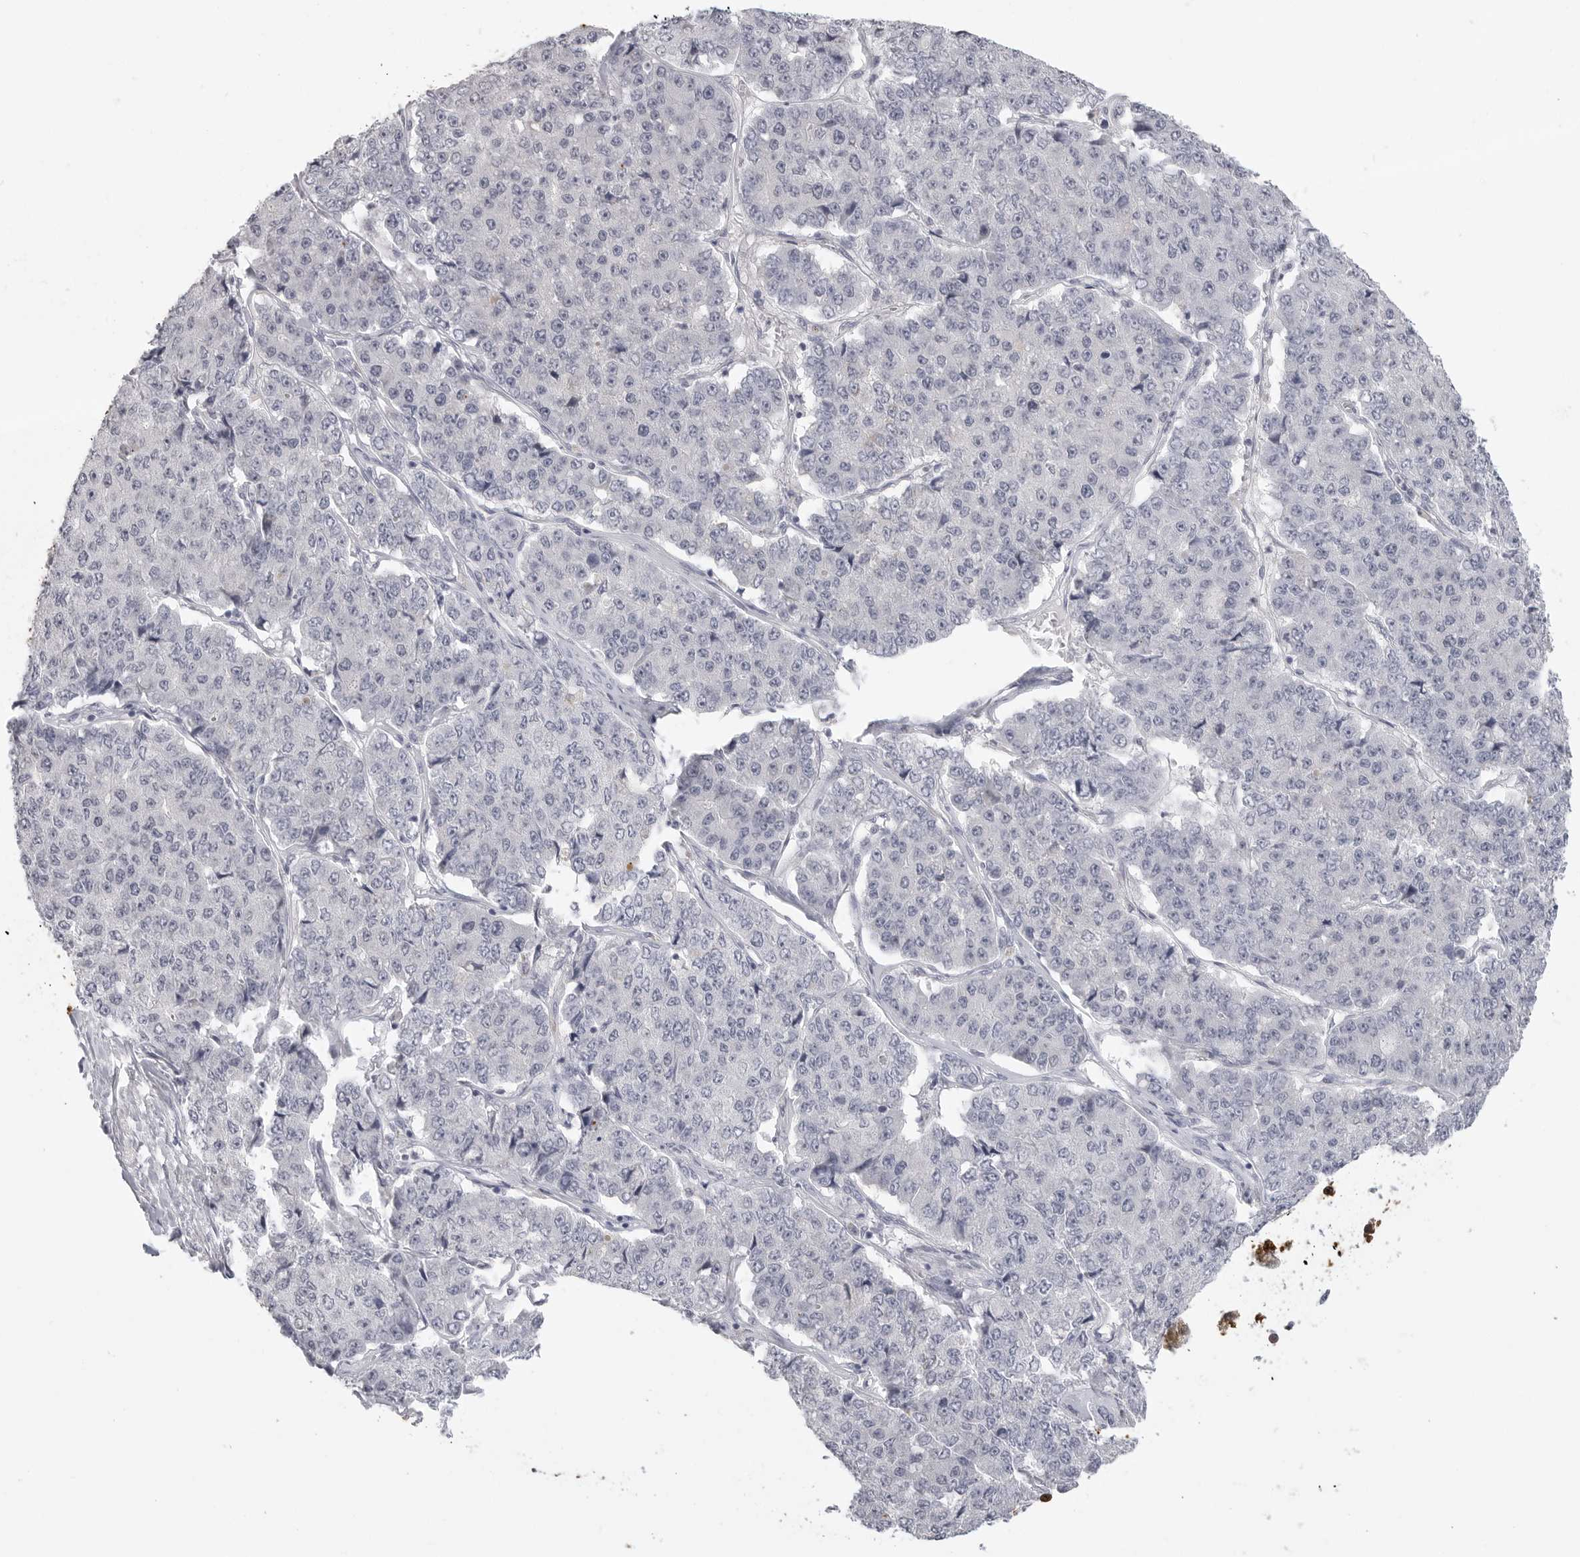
{"staining": {"intensity": "negative", "quantity": "none", "location": "none"}, "tissue": "pancreatic cancer", "cell_type": "Tumor cells", "image_type": "cancer", "snomed": [{"axis": "morphology", "description": "Adenocarcinoma, NOS"}, {"axis": "topography", "description": "Pancreas"}], "caption": "The immunohistochemistry photomicrograph has no significant staining in tumor cells of pancreatic adenocarcinoma tissue. The staining is performed using DAB brown chromogen with nuclei counter-stained in using hematoxylin.", "gene": "HMGCS2", "patient": {"sex": "male", "age": 50}}